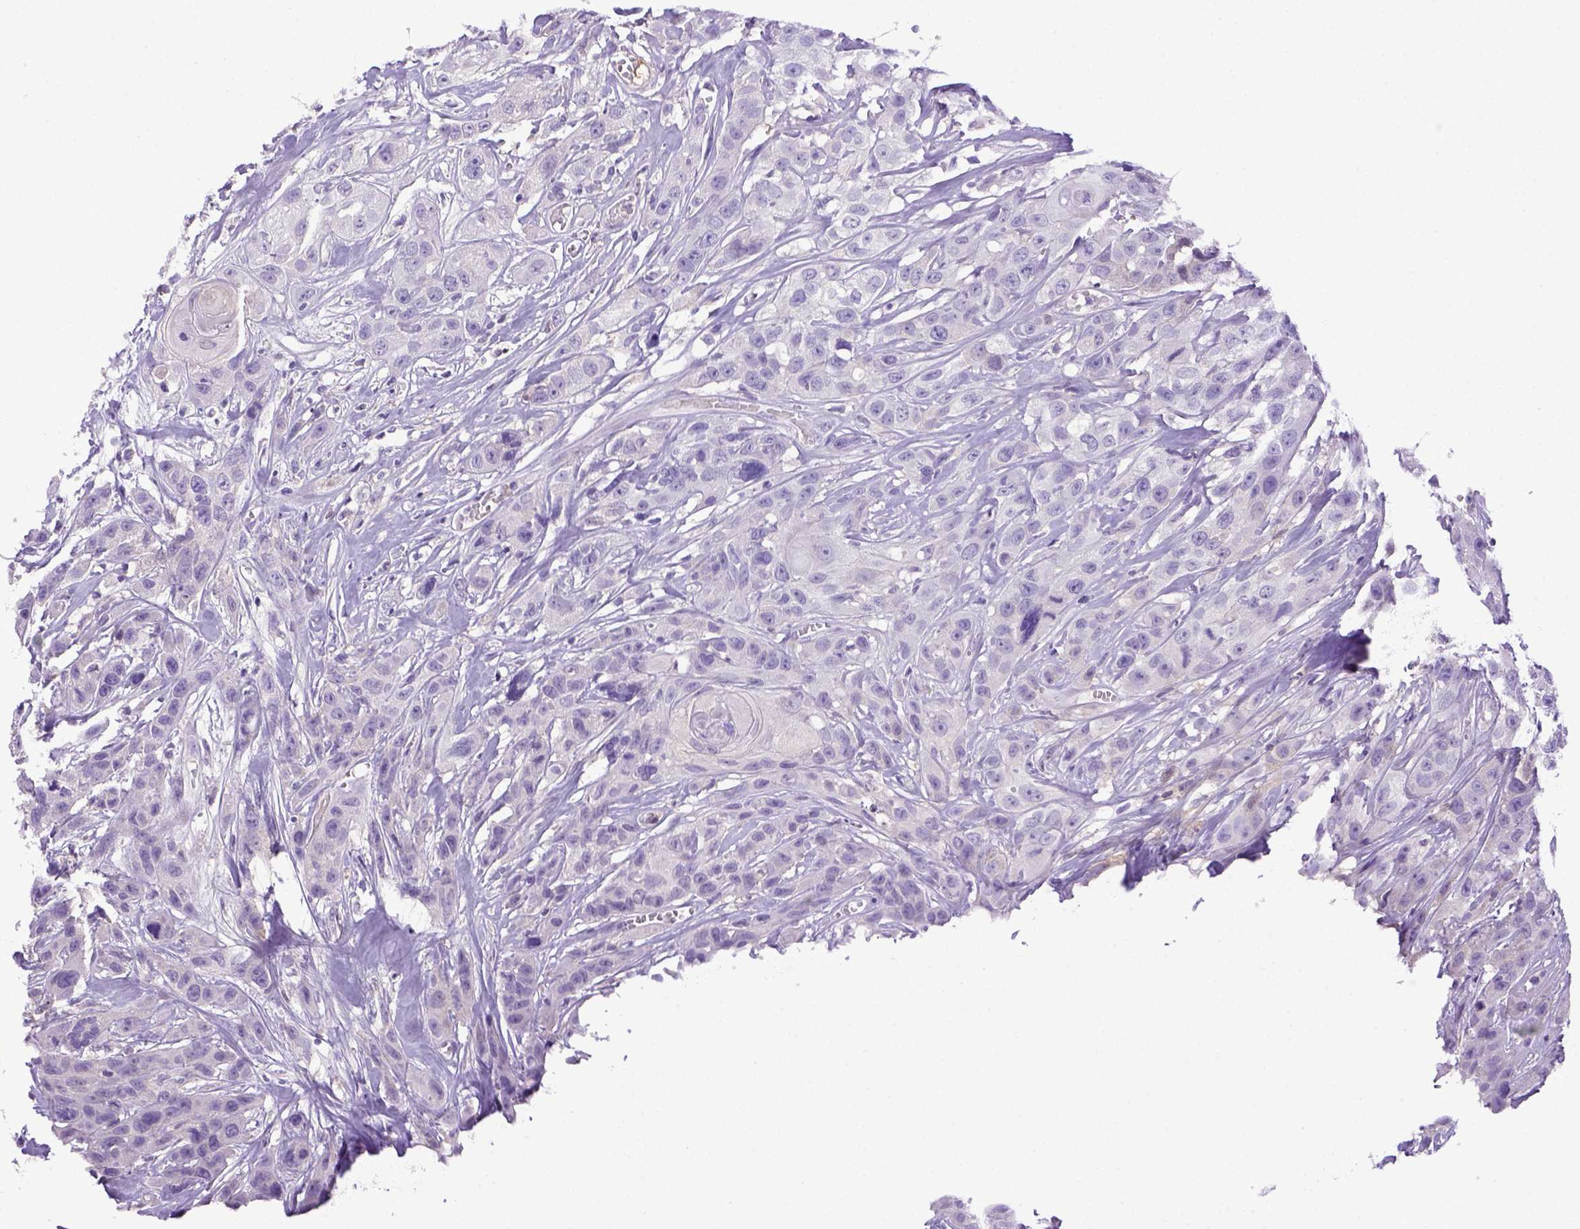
{"staining": {"intensity": "negative", "quantity": "none", "location": "none"}, "tissue": "head and neck cancer", "cell_type": "Tumor cells", "image_type": "cancer", "snomed": [{"axis": "morphology", "description": "Squamous cell carcinoma, NOS"}, {"axis": "topography", "description": "Head-Neck"}], "caption": "High power microscopy micrograph of an immunohistochemistry (IHC) micrograph of head and neck squamous cell carcinoma, revealing no significant expression in tumor cells.", "gene": "ITIH4", "patient": {"sex": "male", "age": 57}}